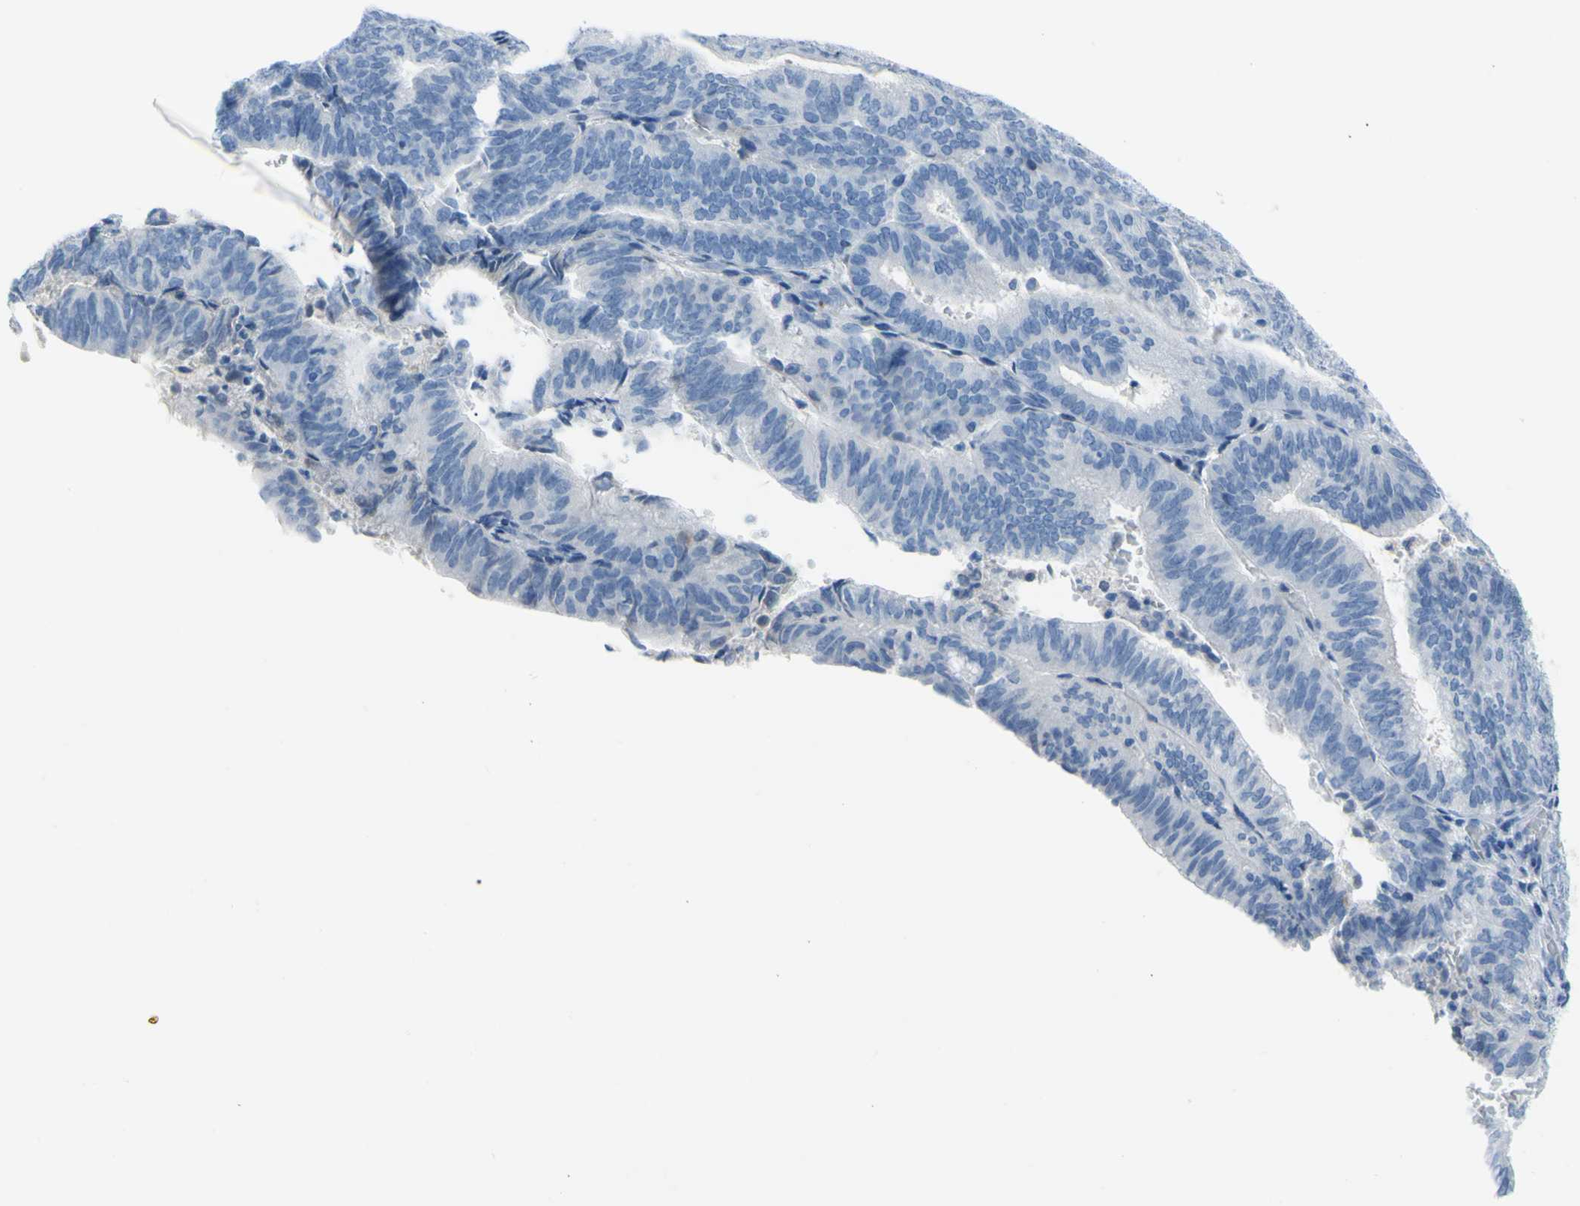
{"staining": {"intensity": "negative", "quantity": "none", "location": "none"}, "tissue": "endometrial cancer", "cell_type": "Tumor cells", "image_type": "cancer", "snomed": [{"axis": "morphology", "description": "Adenocarcinoma, NOS"}, {"axis": "topography", "description": "Uterus"}], "caption": "Tumor cells show no significant protein staining in endometrial cancer.", "gene": "TFPI2", "patient": {"sex": "female", "age": 60}}